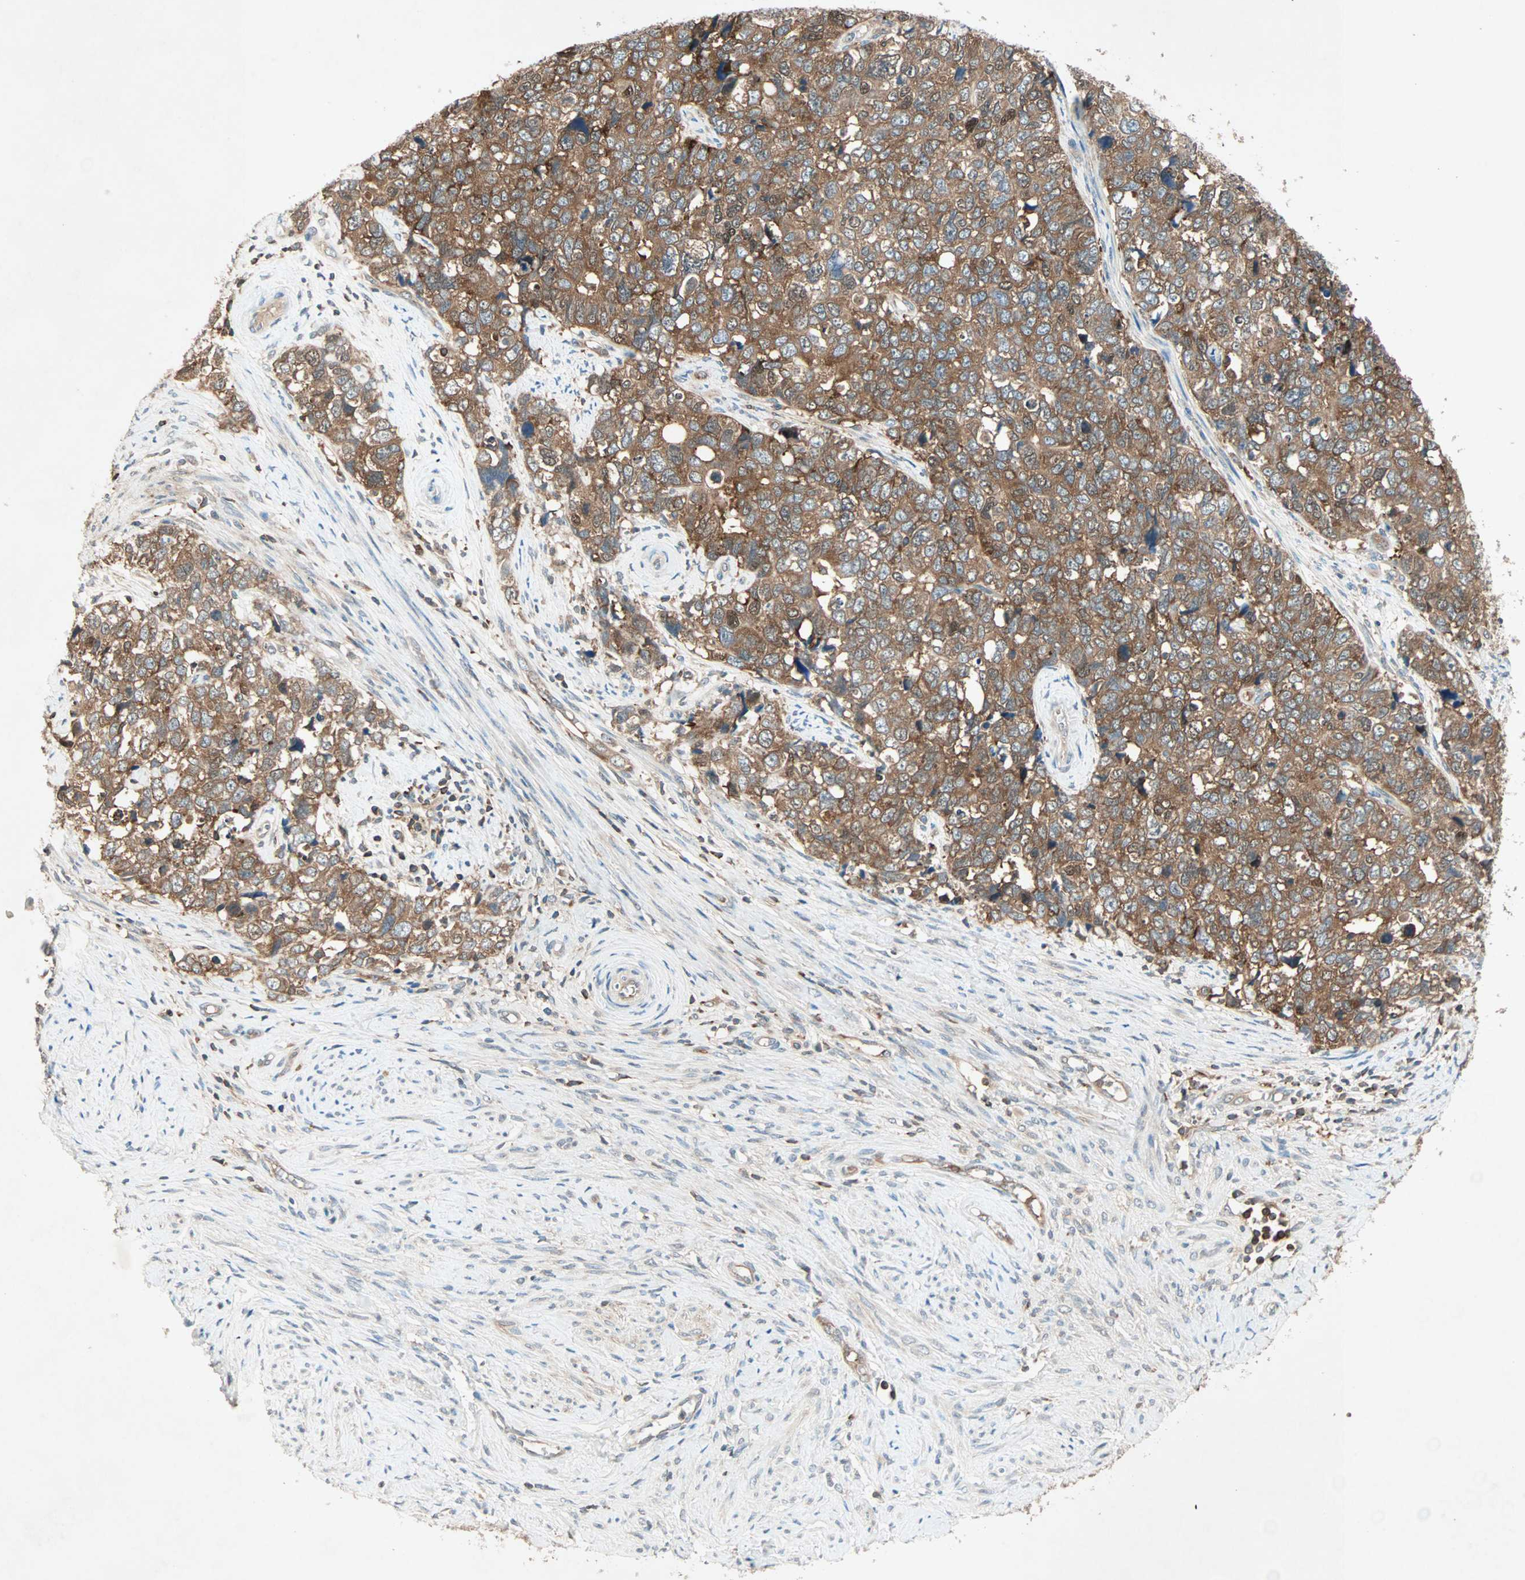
{"staining": {"intensity": "strong", "quantity": ">75%", "location": "cytoplasmic/membranous,nuclear"}, "tissue": "cervical cancer", "cell_type": "Tumor cells", "image_type": "cancer", "snomed": [{"axis": "morphology", "description": "Squamous cell carcinoma, NOS"}, {"axis": "topography", "description": "Cervix"}], "caption": "Brown immunohistochemical staining in human cervical cancer (squamous cell carcinoma) demonstrates strong cytoplasmic/membranous and nuclear staining in approximately >75% of tumor cells.", "gene": "TEC", "patient": {"sex": "female", "age": 63}}